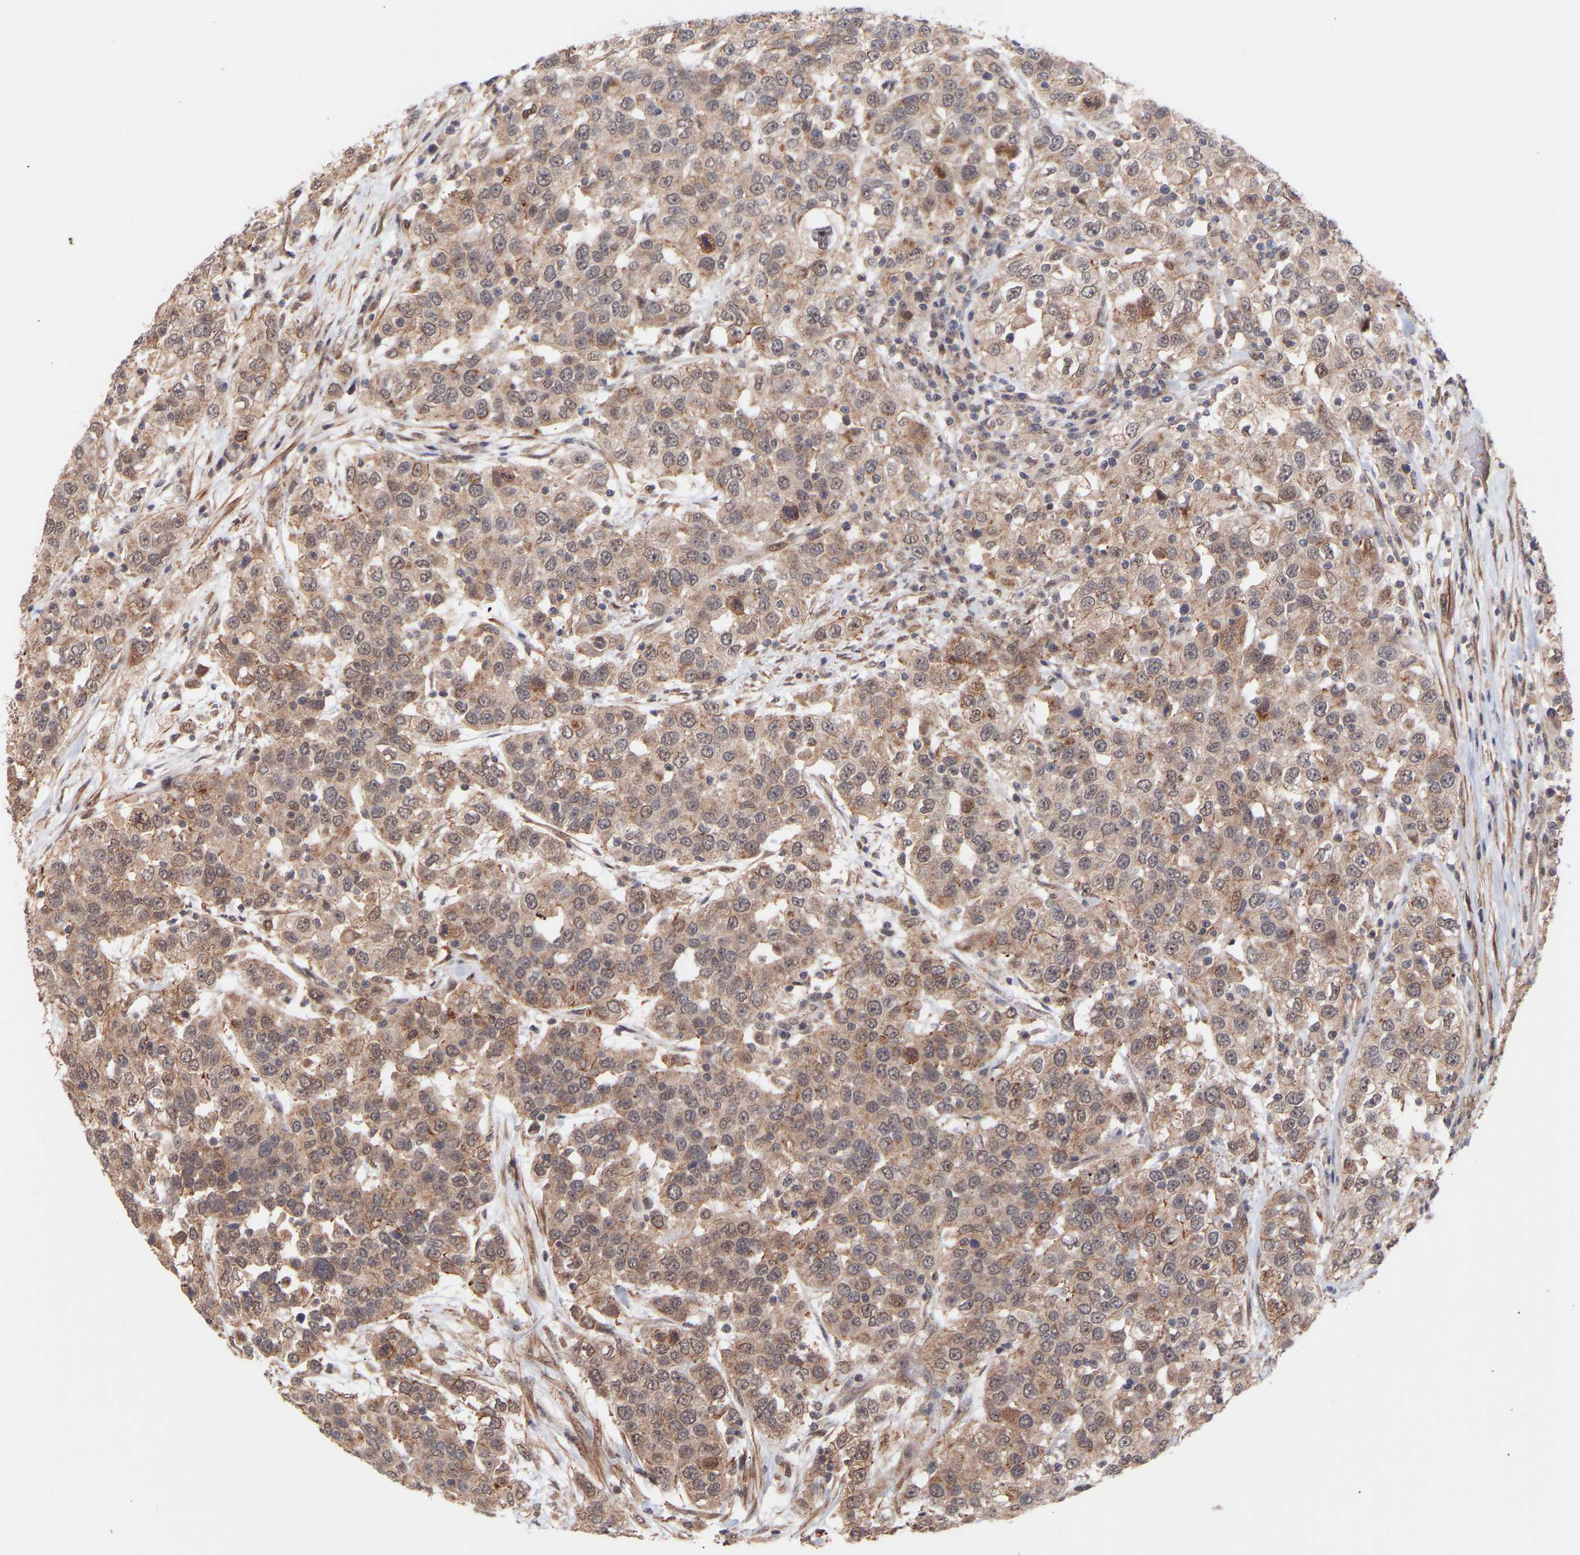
{"staining": {"intensity": "weak", "quantity": ">75%", "location": "cytoplasmic/membranous"}, "tissue": "urothelial cancer", "cell_type": "Tumor cells", "image_type": "cancer", "snomed": [{"axis": "morphology", "description": "Urothelial carcinoma, High grade"}, {"axis": "topography", "description": "Urinary bladder"}], "caption": "Immunohistochemistry histopathology image of neoplastic tissue: urothelial cancer stained using immunohistochemistry demonstrates low levels of weak protein expression localized specifically in the cytoplasmic/membranous of tumor cells, appearing as a cytoplasmic/membranous brown color.", "gene": "PDLIM5", "patient": {"sex": "female", "age": 80}}